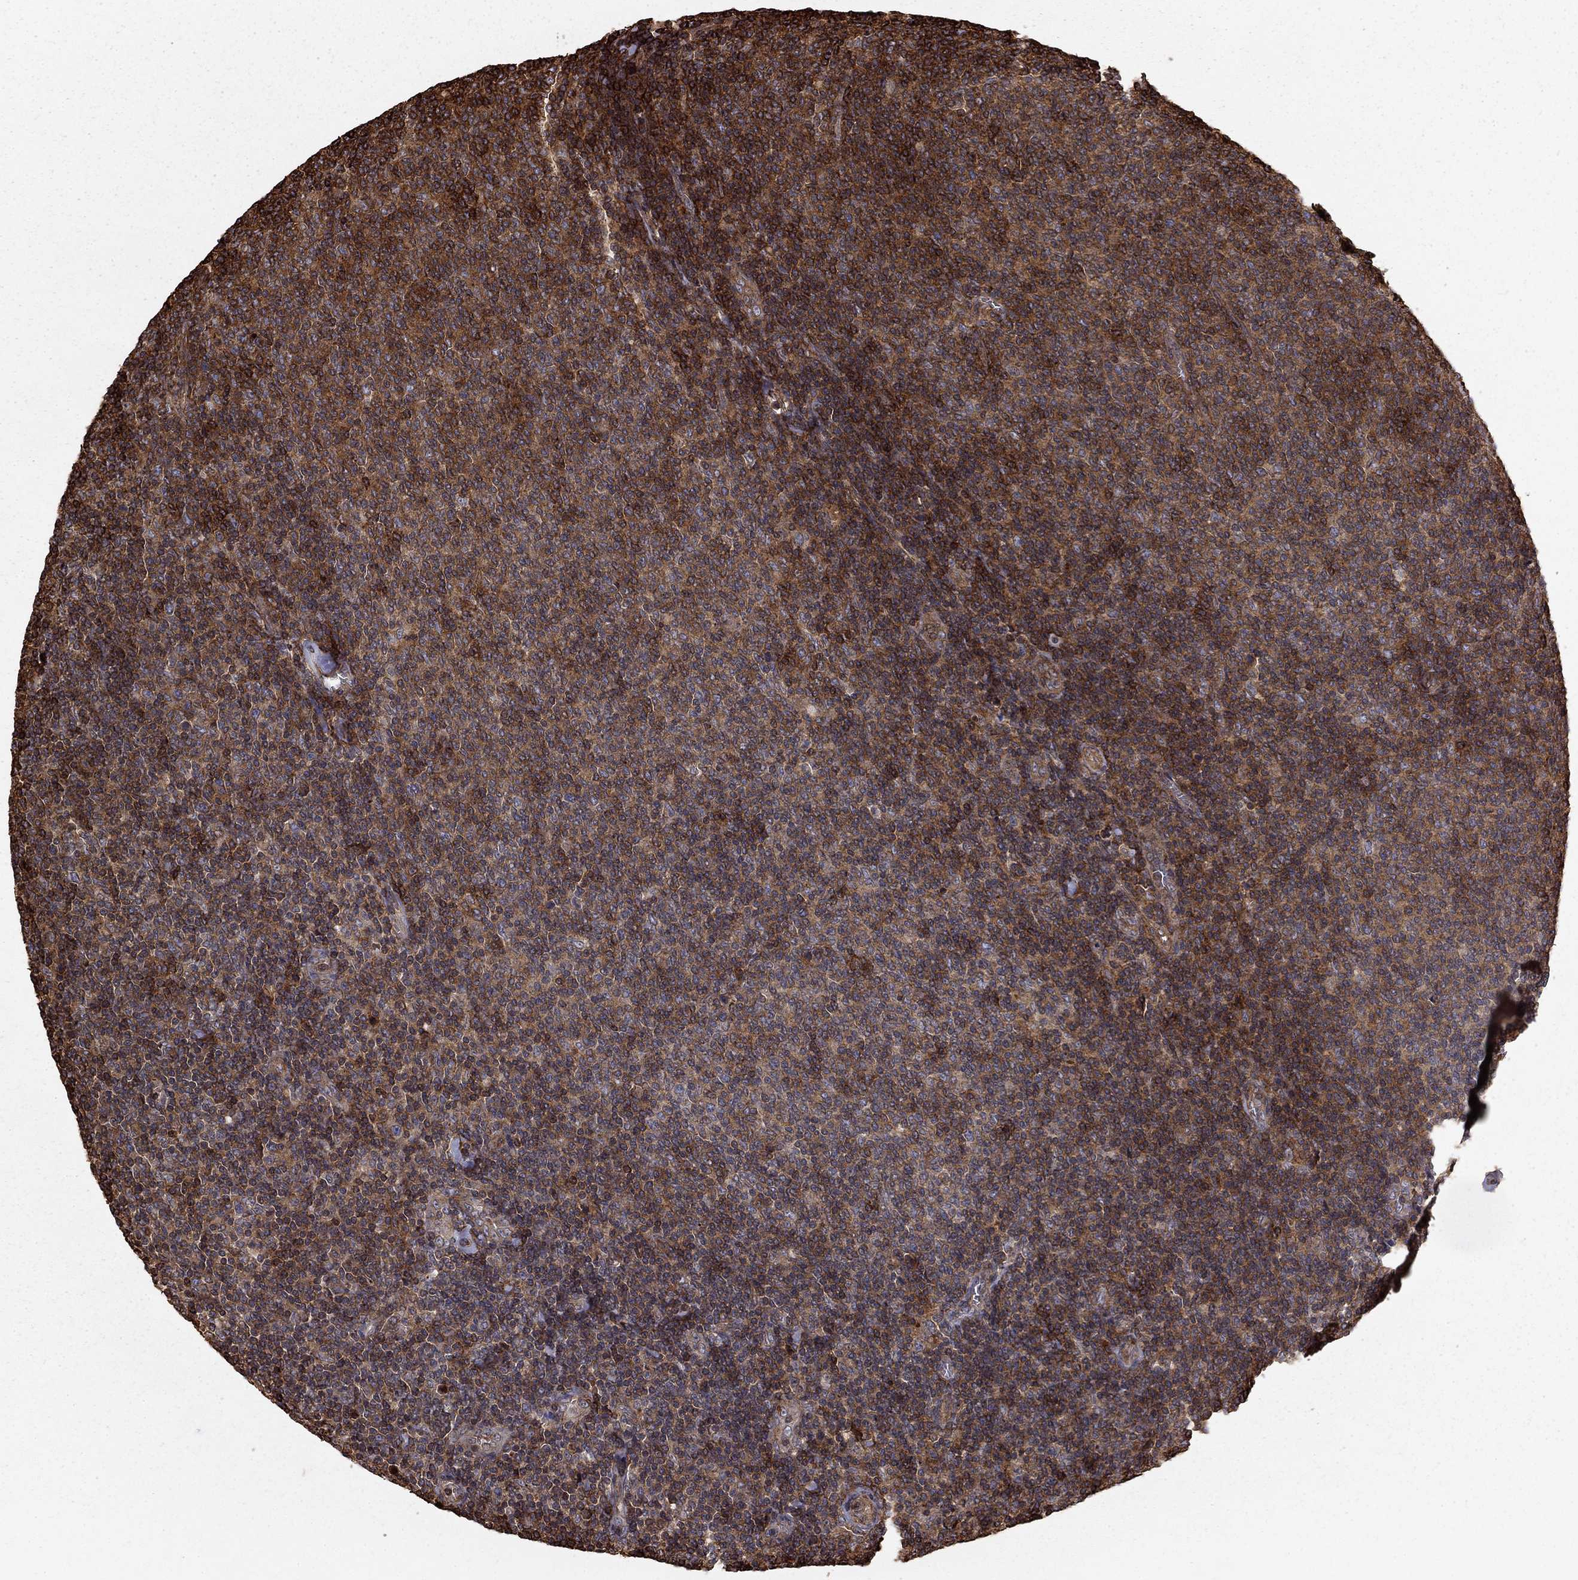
{"staining": {"intensity": "moderate", "quantity": "<25%", "location": "cytoplasmic/membranous"}, "tissue": "lymphoma", "cell_type": "Tumor cells", "image_type": "cancer", "snomed": [{"axis": "morphology", "description": "Malignant lymphoma, non-Hodgkin's type, Low grade"}, {"axis": "topography", "description": "Lymph node"}], "caption": "This is an image of immunohistochemistry (IHC) staining of lymphoma, which shows moderate positivity in the cytoplasmic/membranous of tumor cells.", "gene": "HABP4", "patient": {"sex": "male", "age": 52}}